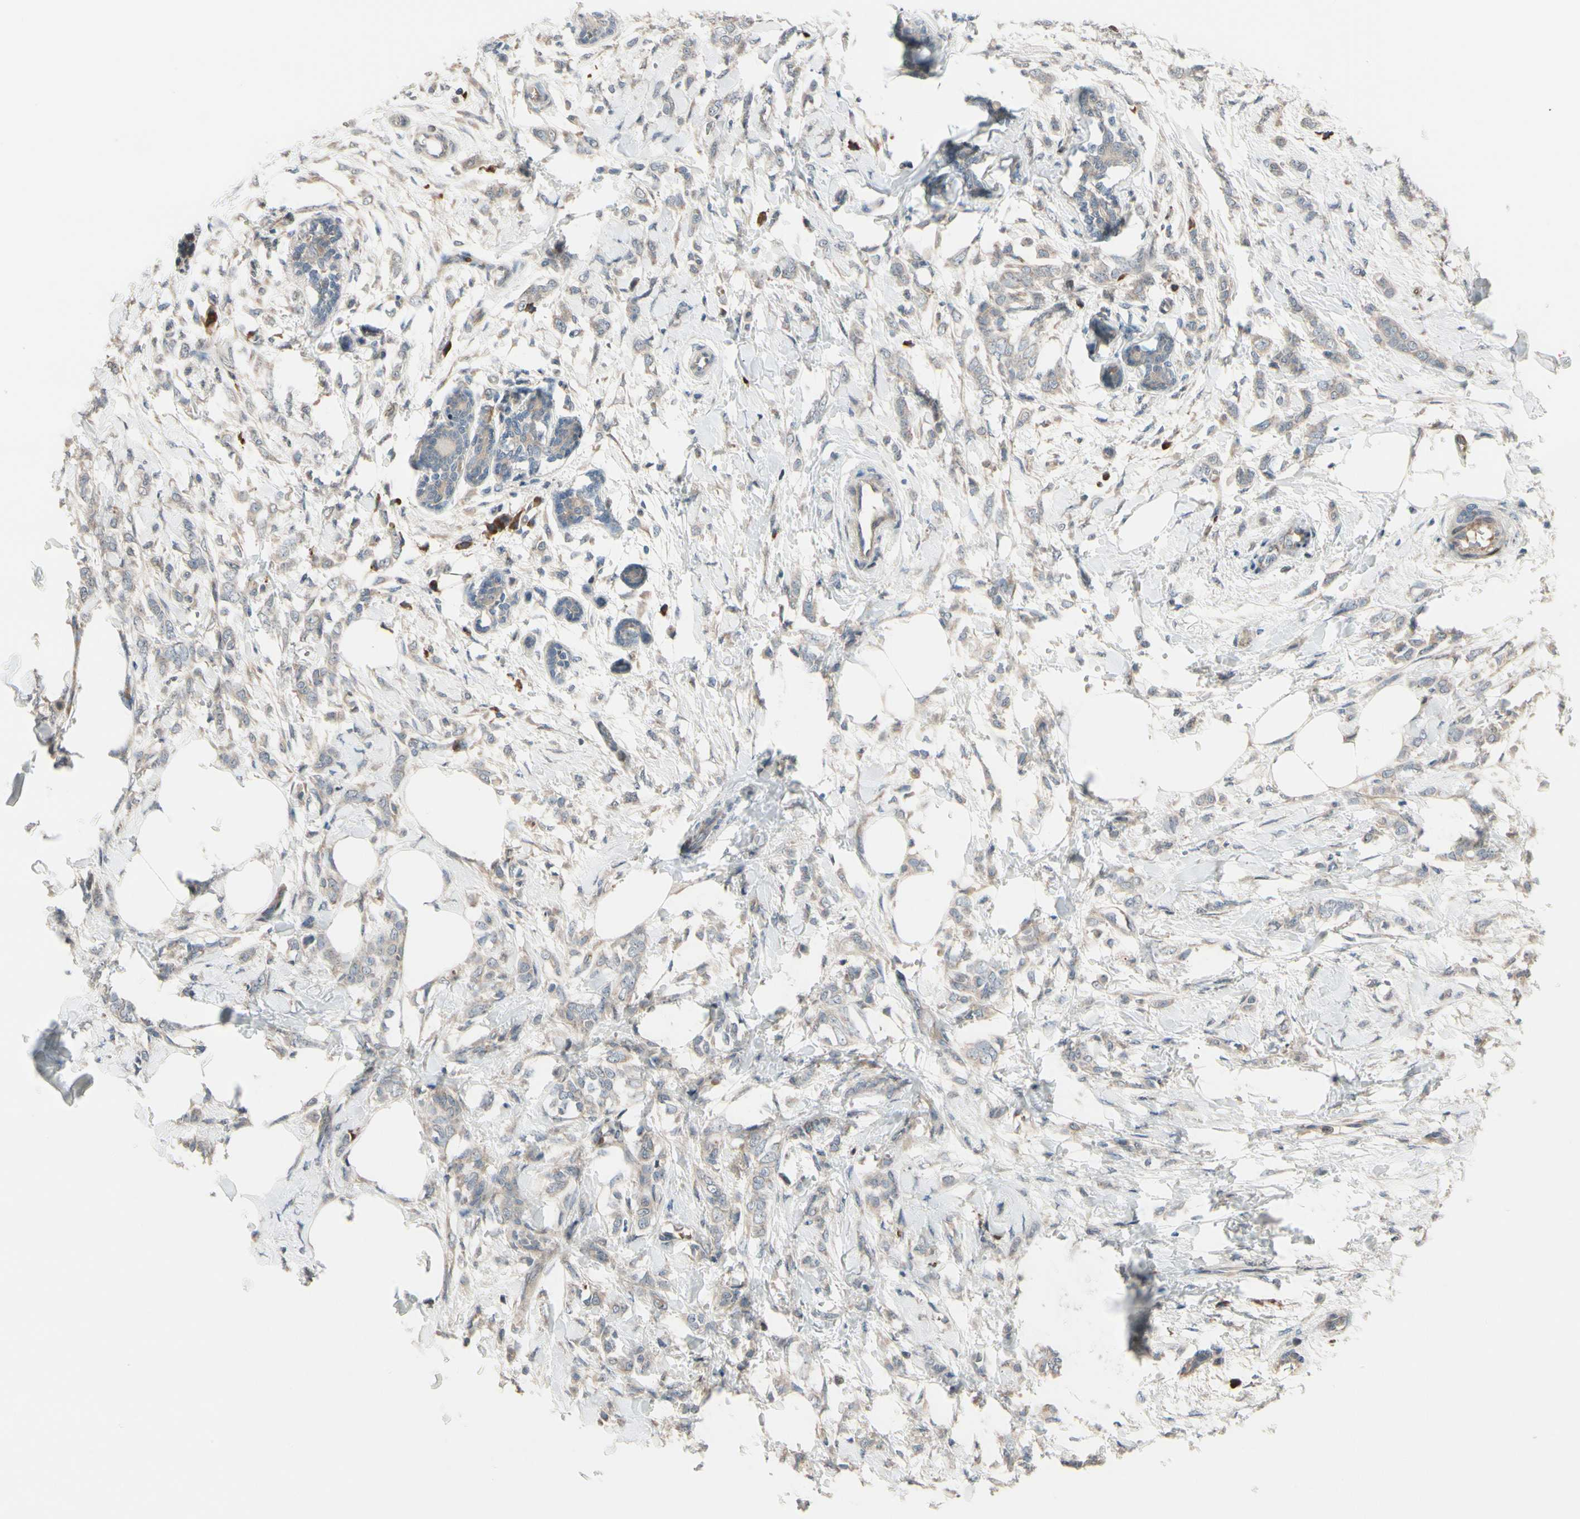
{"staining": {"intensity": "weak", "quantity": ">75%", "location": "cytoplasmic/membranous"}, "tissue": "breast cancer", "cell_type": "Tumor cells", "image_type": "cancer", "snomed": [{"axis": "morphology", "description": "Lobular carcinoma, in situ"}, {"axis": "morphology", "description": "Lobular carcinoma"}, {"axis": "topography", "description": "Breast"}], "caption": "Protein staining displays weak cytoplasmic/membranous positivity in approximately >75% of tumor cells in lobular carcinoma in situ (breast).", "gene": "SNX29", "patient": {"sex": "female", "age": 41}}